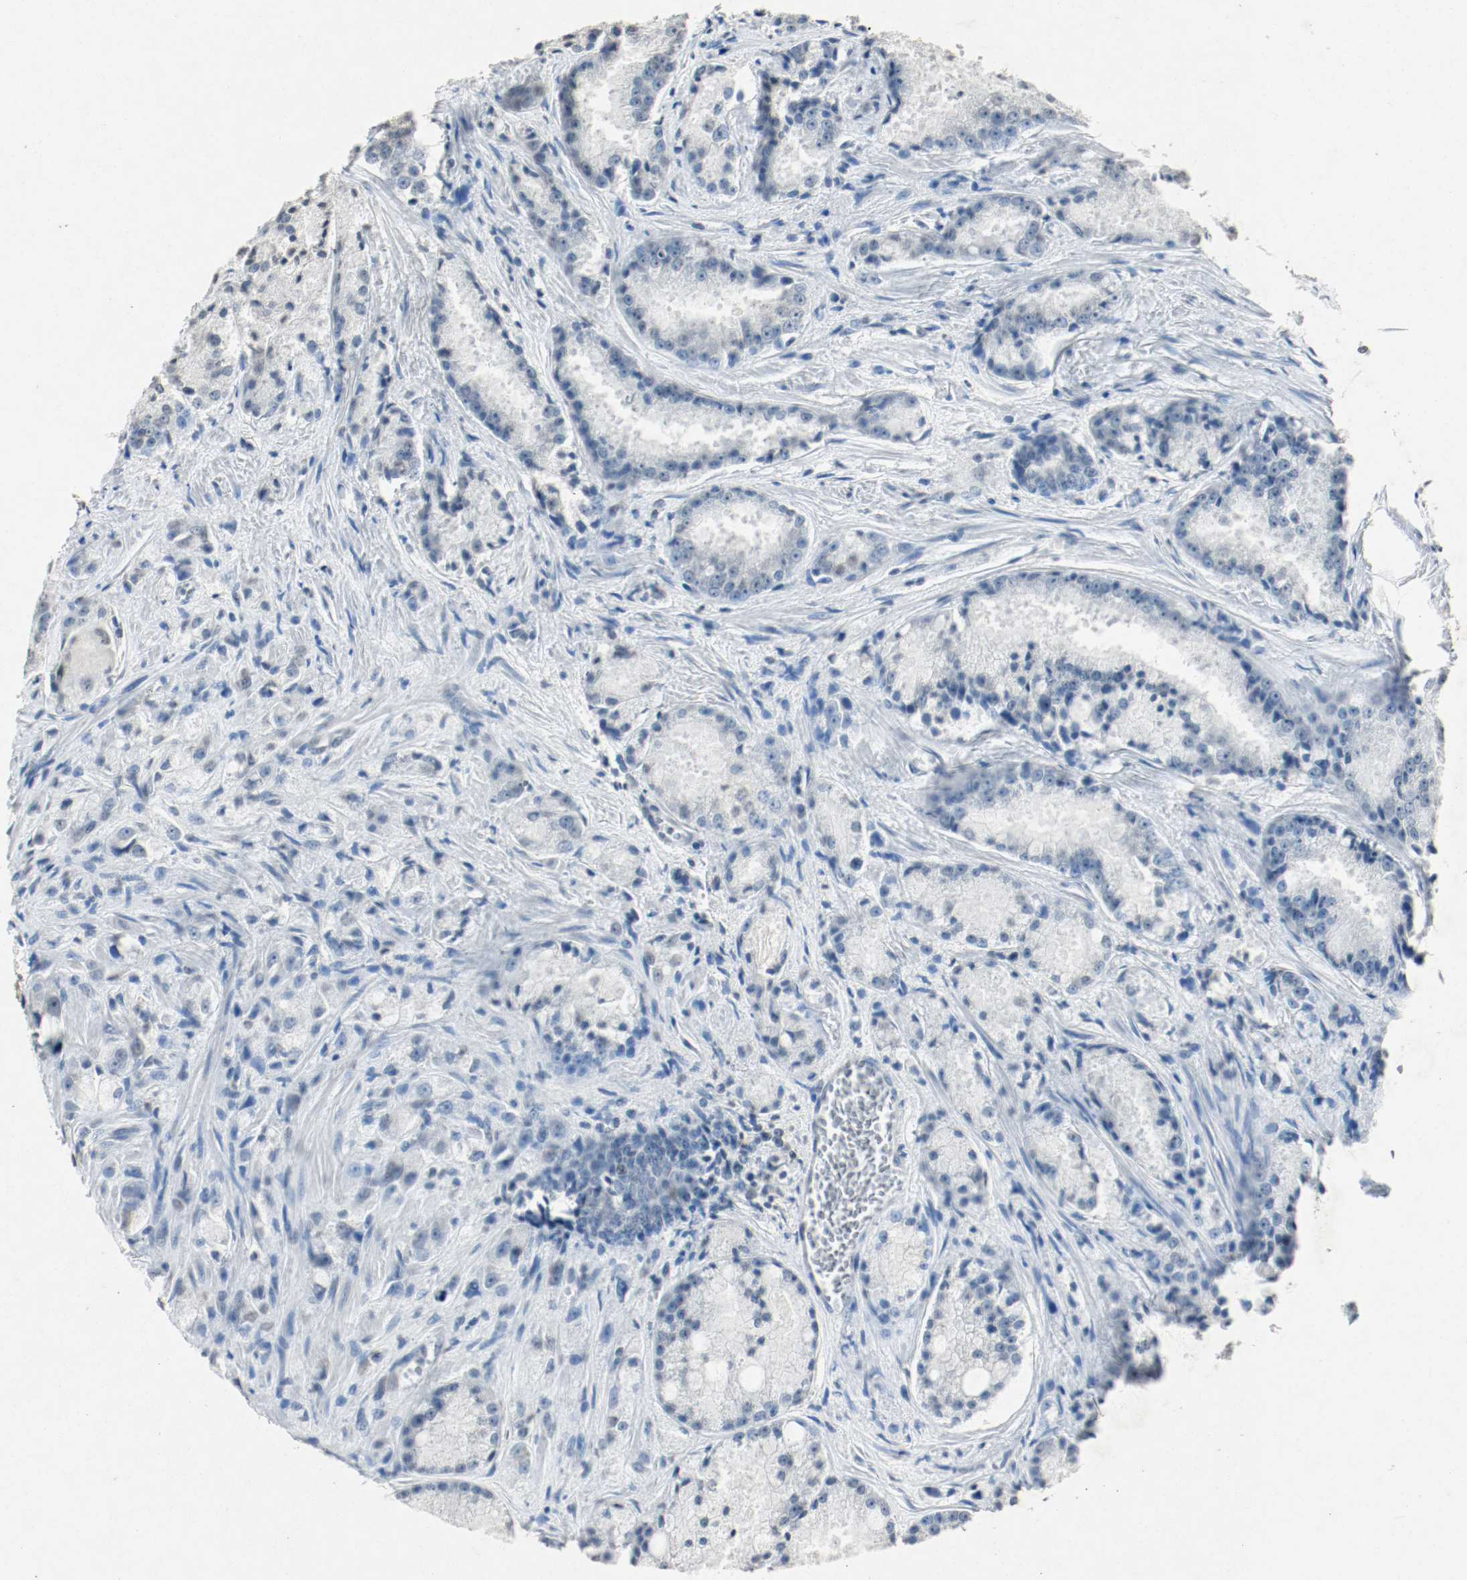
{"staining": {"intensity": "negative", "quantity": "none", "location": "none"}, "tissue": "prostate cancer", "cell_type": "Tumor cells", "image_type": "cancer", "snomed": [{"axis": "morphology", "description": "Adenocarcinoma, Low grade"}, {"axis": "topography", "description": "Prostate"}], "caption": "Prostate cancer was stained to show a protein in brown. There is no significant staining in tumor cells. (DAB immunohistochemistry (IHC) with hematoxylin counter stain).", "gene": "DNMT1", "patient": {"sex": "male", "age": 64}}